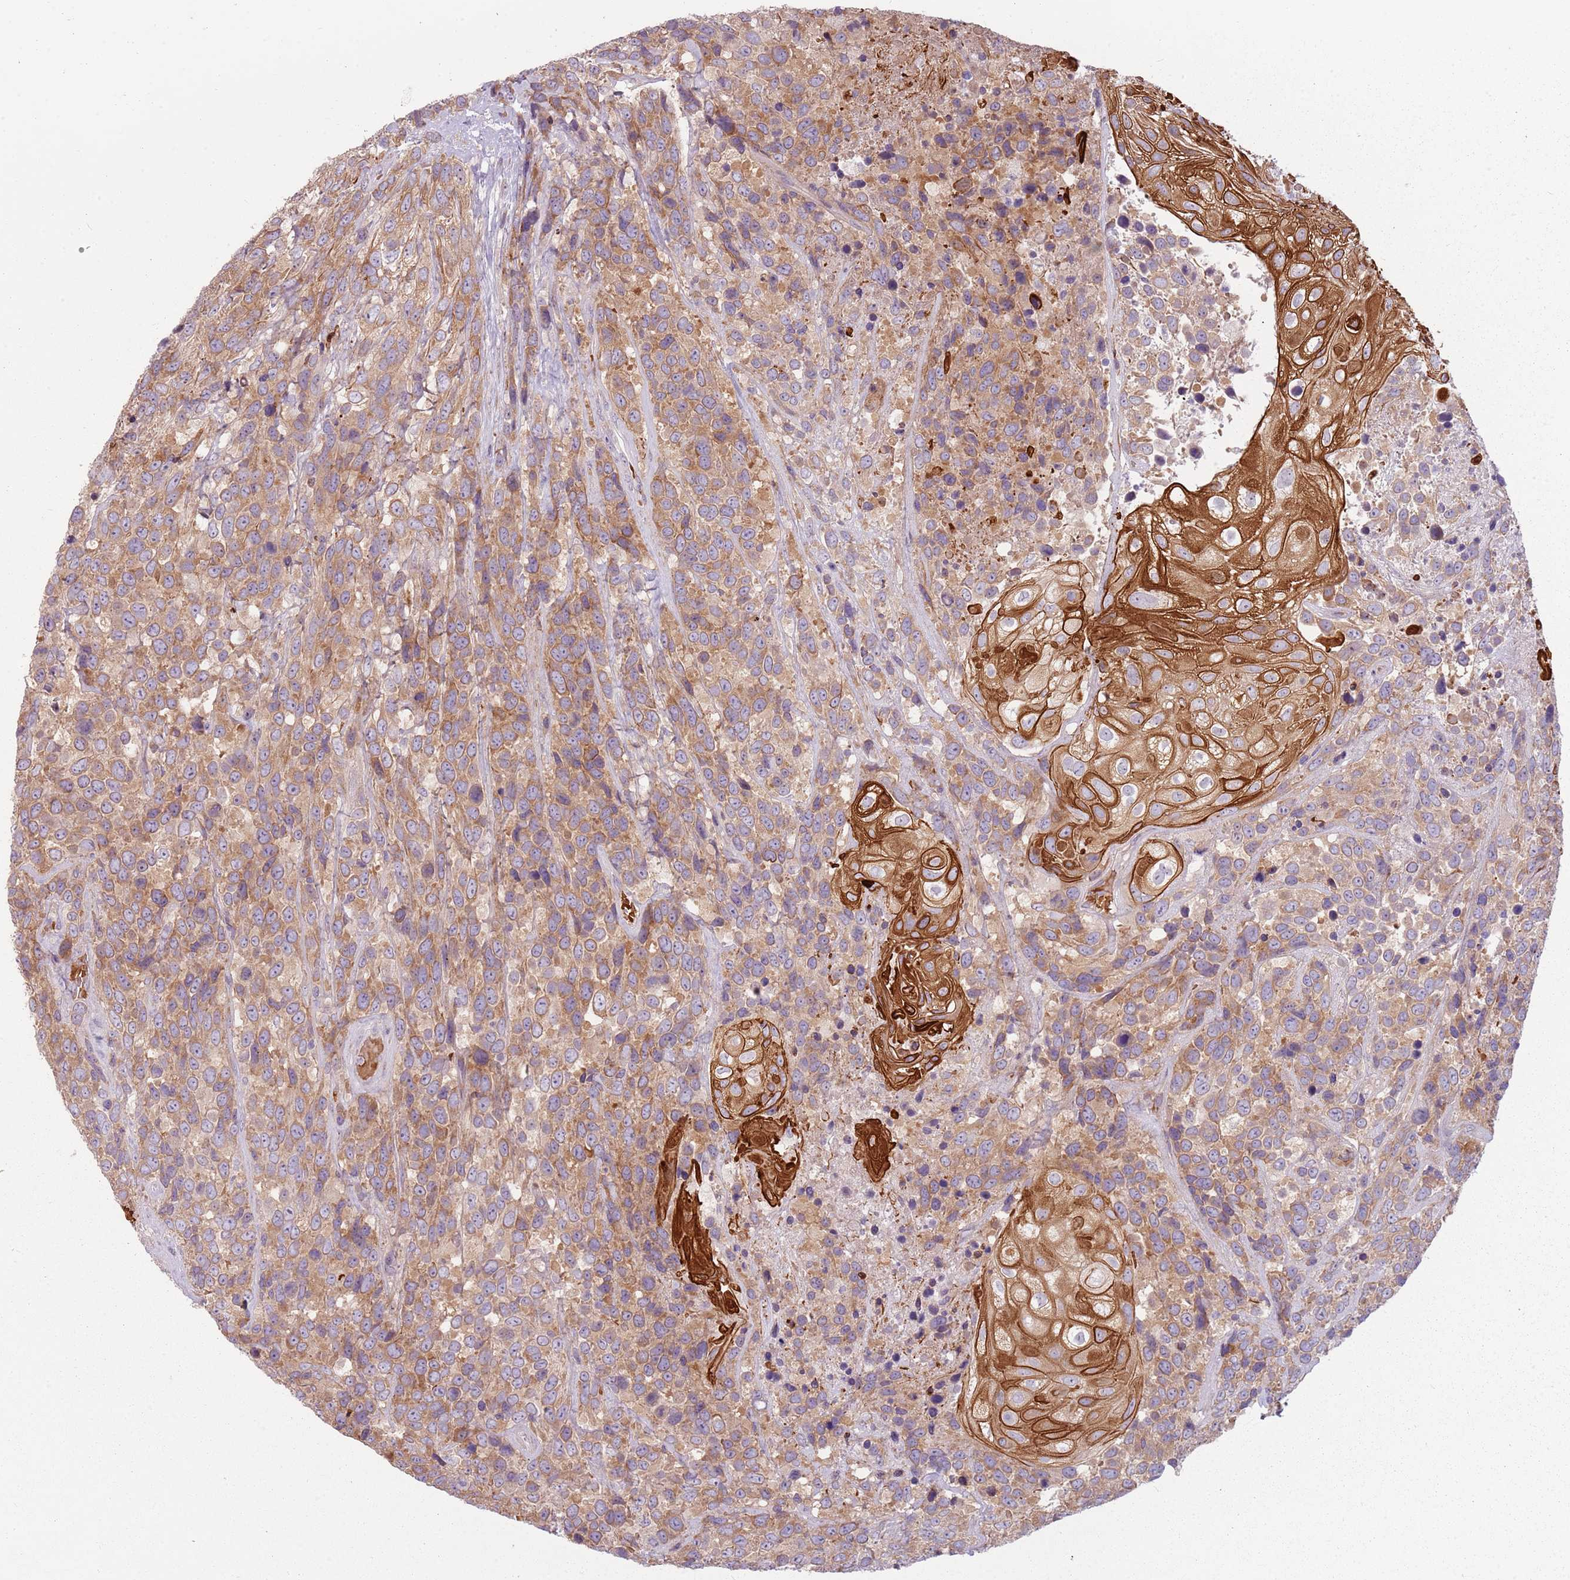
{"staining": {"intensity": "strong", "quantity": "25%-75%", "location": "cytoplasmic/membranous"}, "tissue": "urothelial cancer", "cell_type": "Tumor cells", "image_type": "cancer", "snomed": [{"axis": "morphology", "description": "Urothelial carcinoma, High grade"}, {"axis": "topography", "description": "Urinary bladder"}], "caption": "Immunohistochemical staining of urothelial cancer shows high levels of strong cytoplasmic/membranous protein positivity in approximately 25%-75% of tumor cells.", "gene": "HSPA14", "patient": {"sex": "female", "age": 70}}